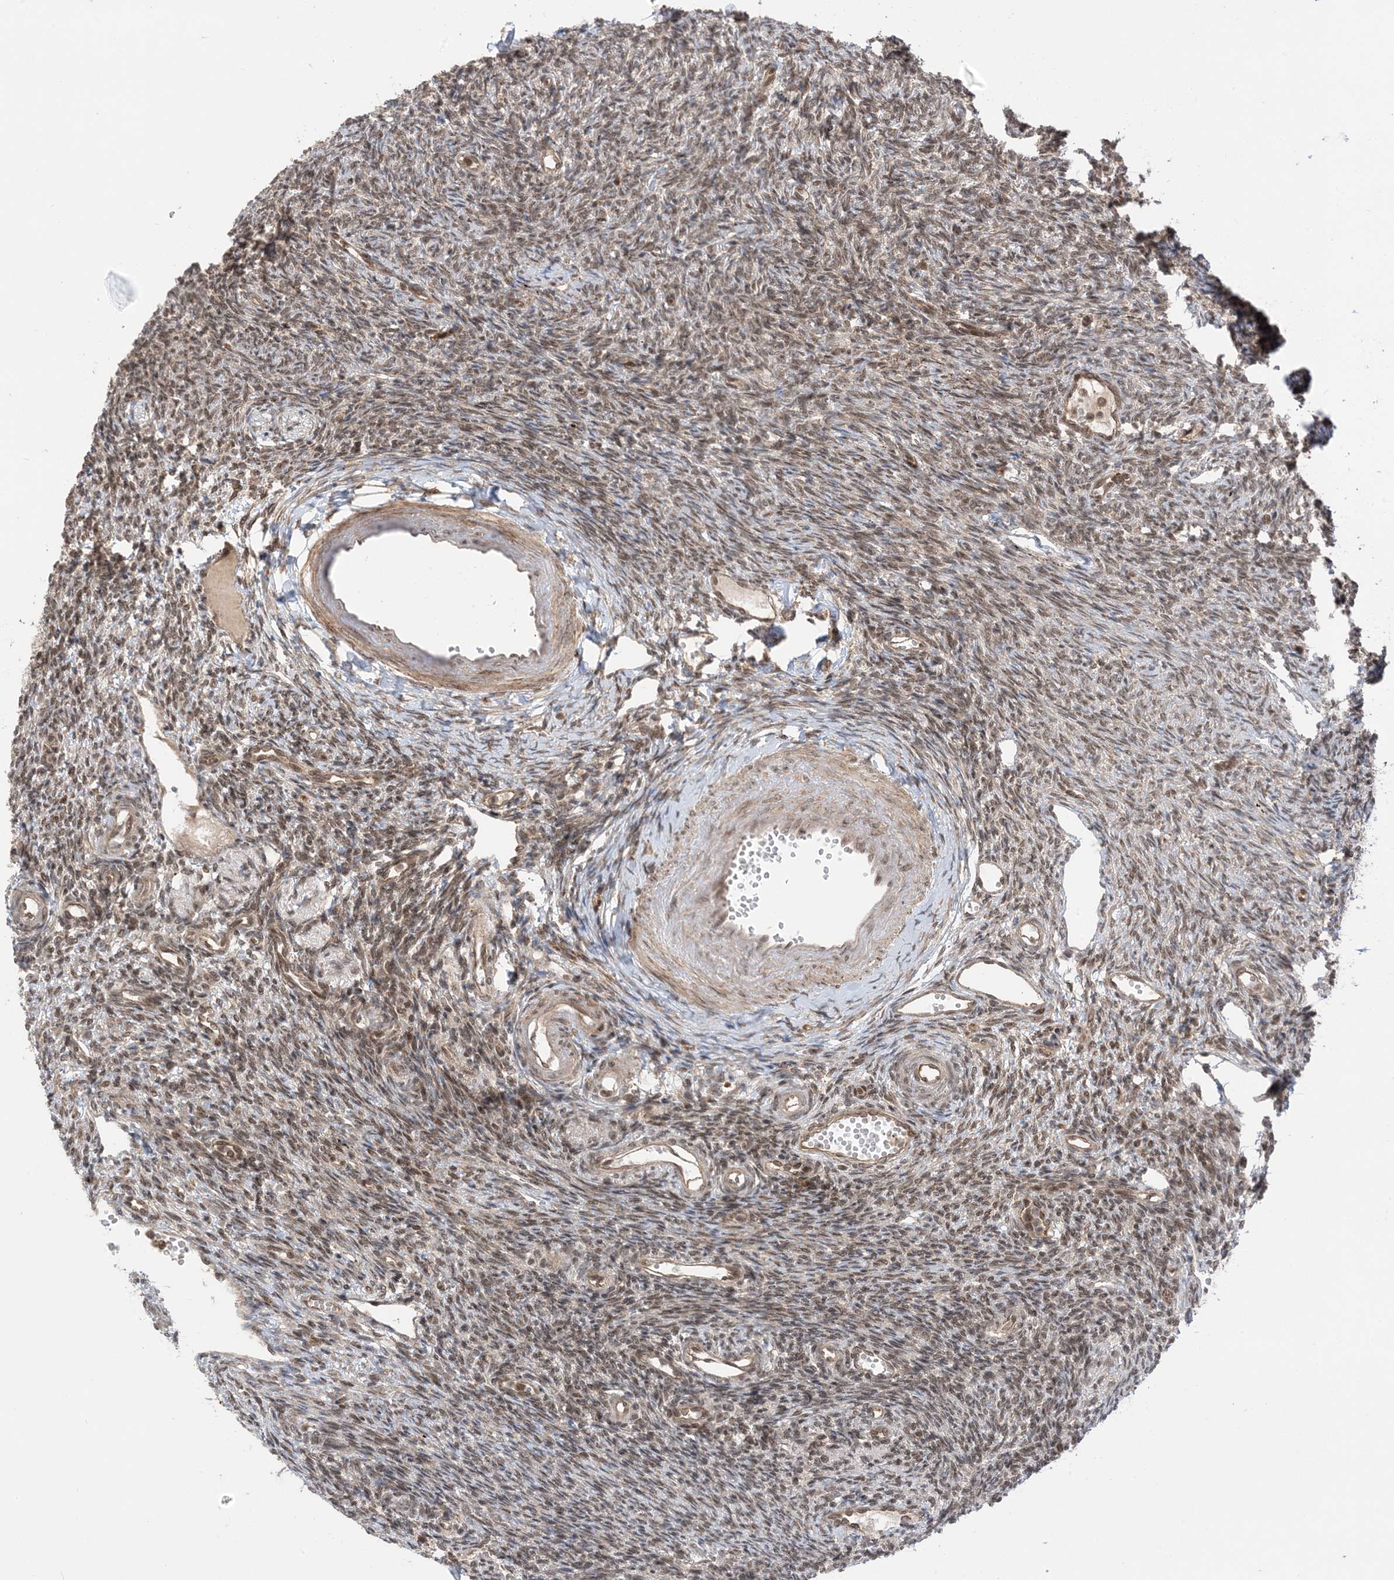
{"staining": {"intensity": "moderate", "quantity": ">75%", "location": "cytoplasmic/membranous"}, "tissue": "ovary", "cell_type": "Follicle cells", "image_type": "normal", "snomed": [{"axis": "morphology", "description": "Normal tissue, NOS"}, {"axis": "morphology", "description": "Cyst, NOS"}, {"axis": "topography", "description": "Ovary"}], "caption": "Ovary stained with DAB immunohistochemistry reveals medium levels of moderate cytoplasmic/membranous expression in about >75% of follicle cells.", "gene": "METTL21A", "patient": {"sex": "female", "age": 33}}